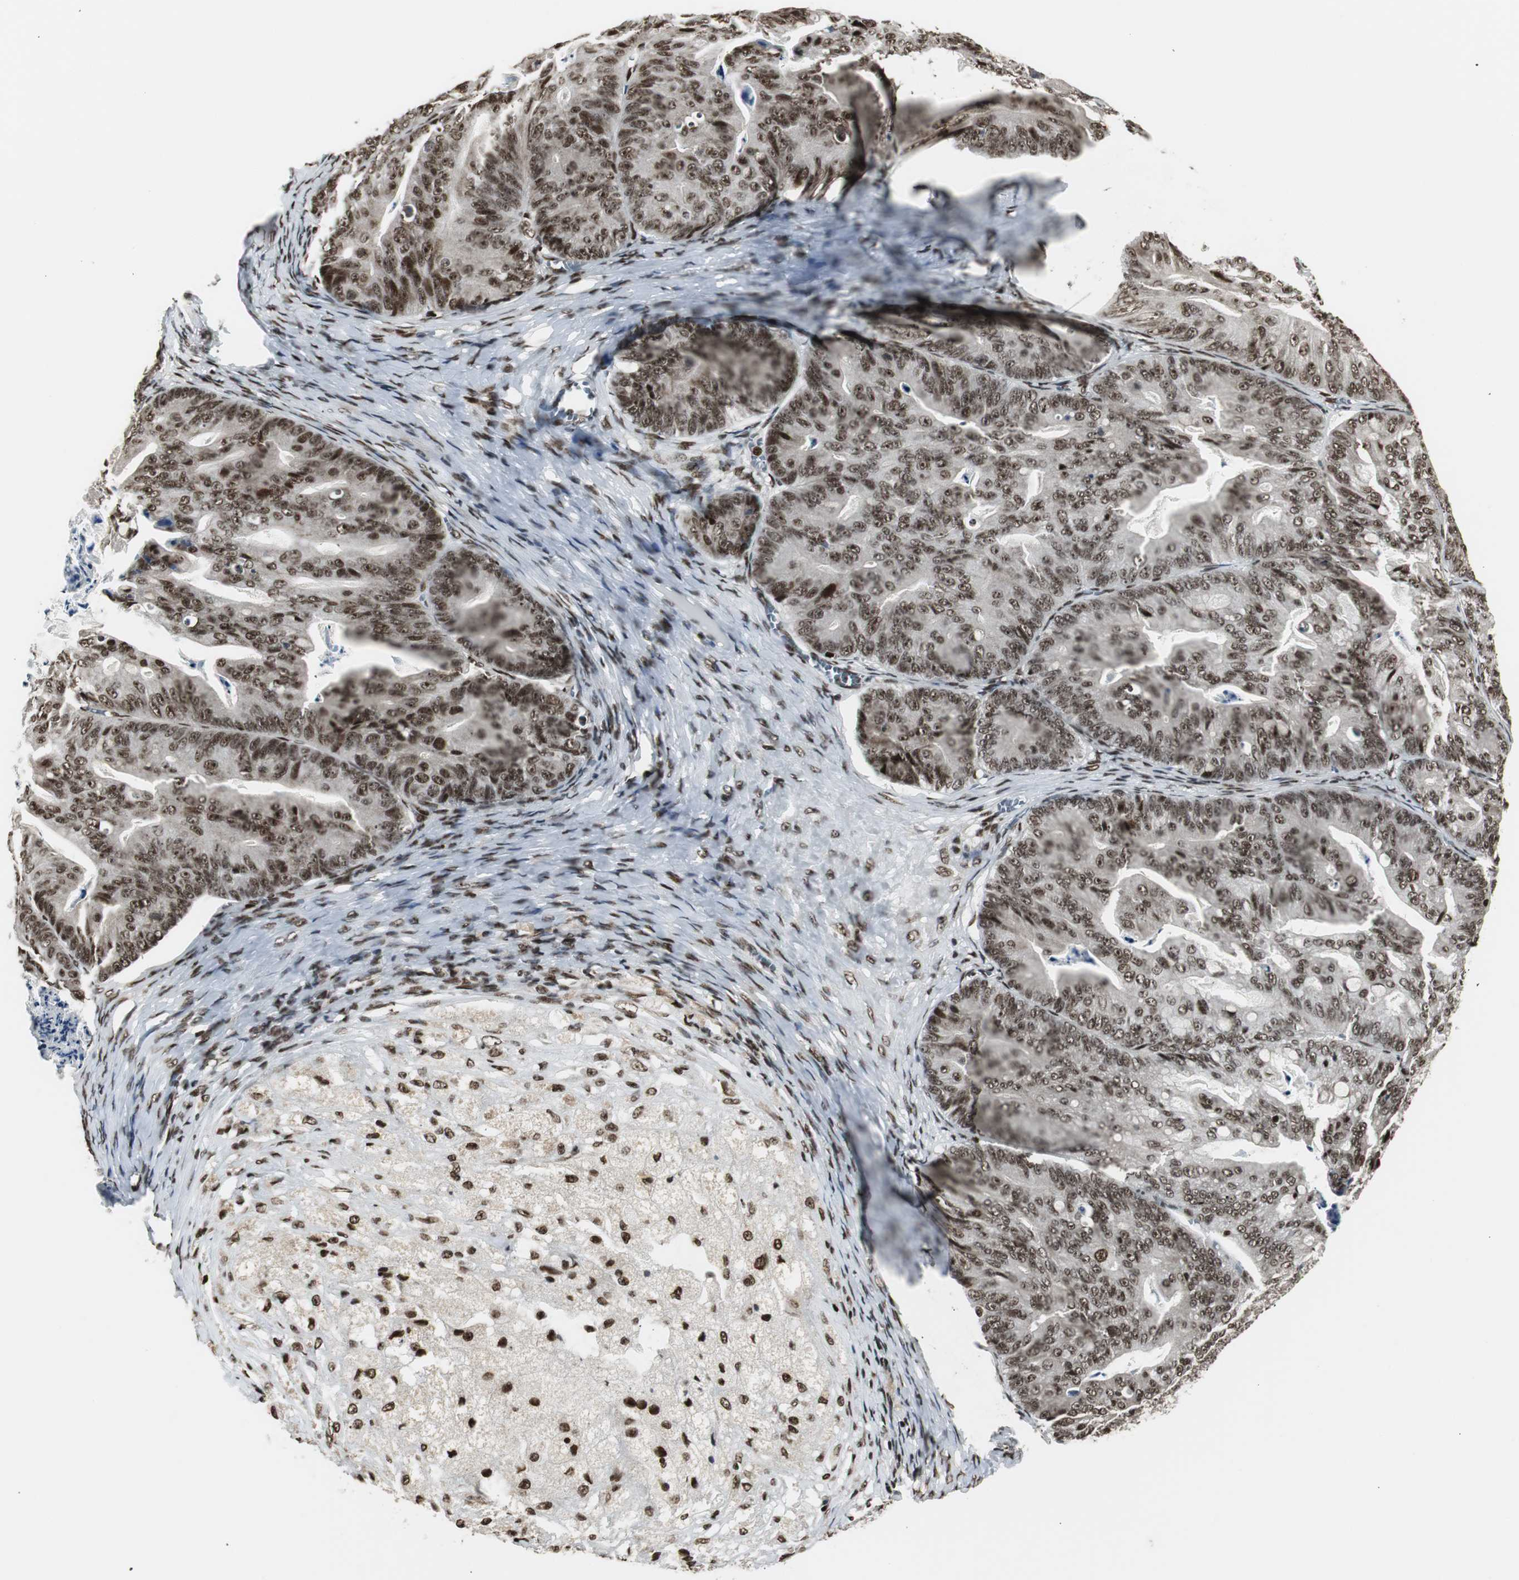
{"staining": {"intensity": "moderate", "quantity": ">75%", "location": "nuclear"}, "tissue": "ovarian cancer", "cell_type": "Tumor cells", "image_type": "cancer", "snomed": [{"axis": "morphology", "description": "Cystadenocarcinoma, mucinous, NOS"}, {"axis": "topography", "description": "Ovary"}], "caption": "A micrograph showing moderate nuclear staining in approximately >75% of tumor cells in ovarian mucinous cystadenocarcinoma, as visualized by brown immunohistochemical staining.", "gene": "PARN", "patient": {"sex": "female", "age": 36}}